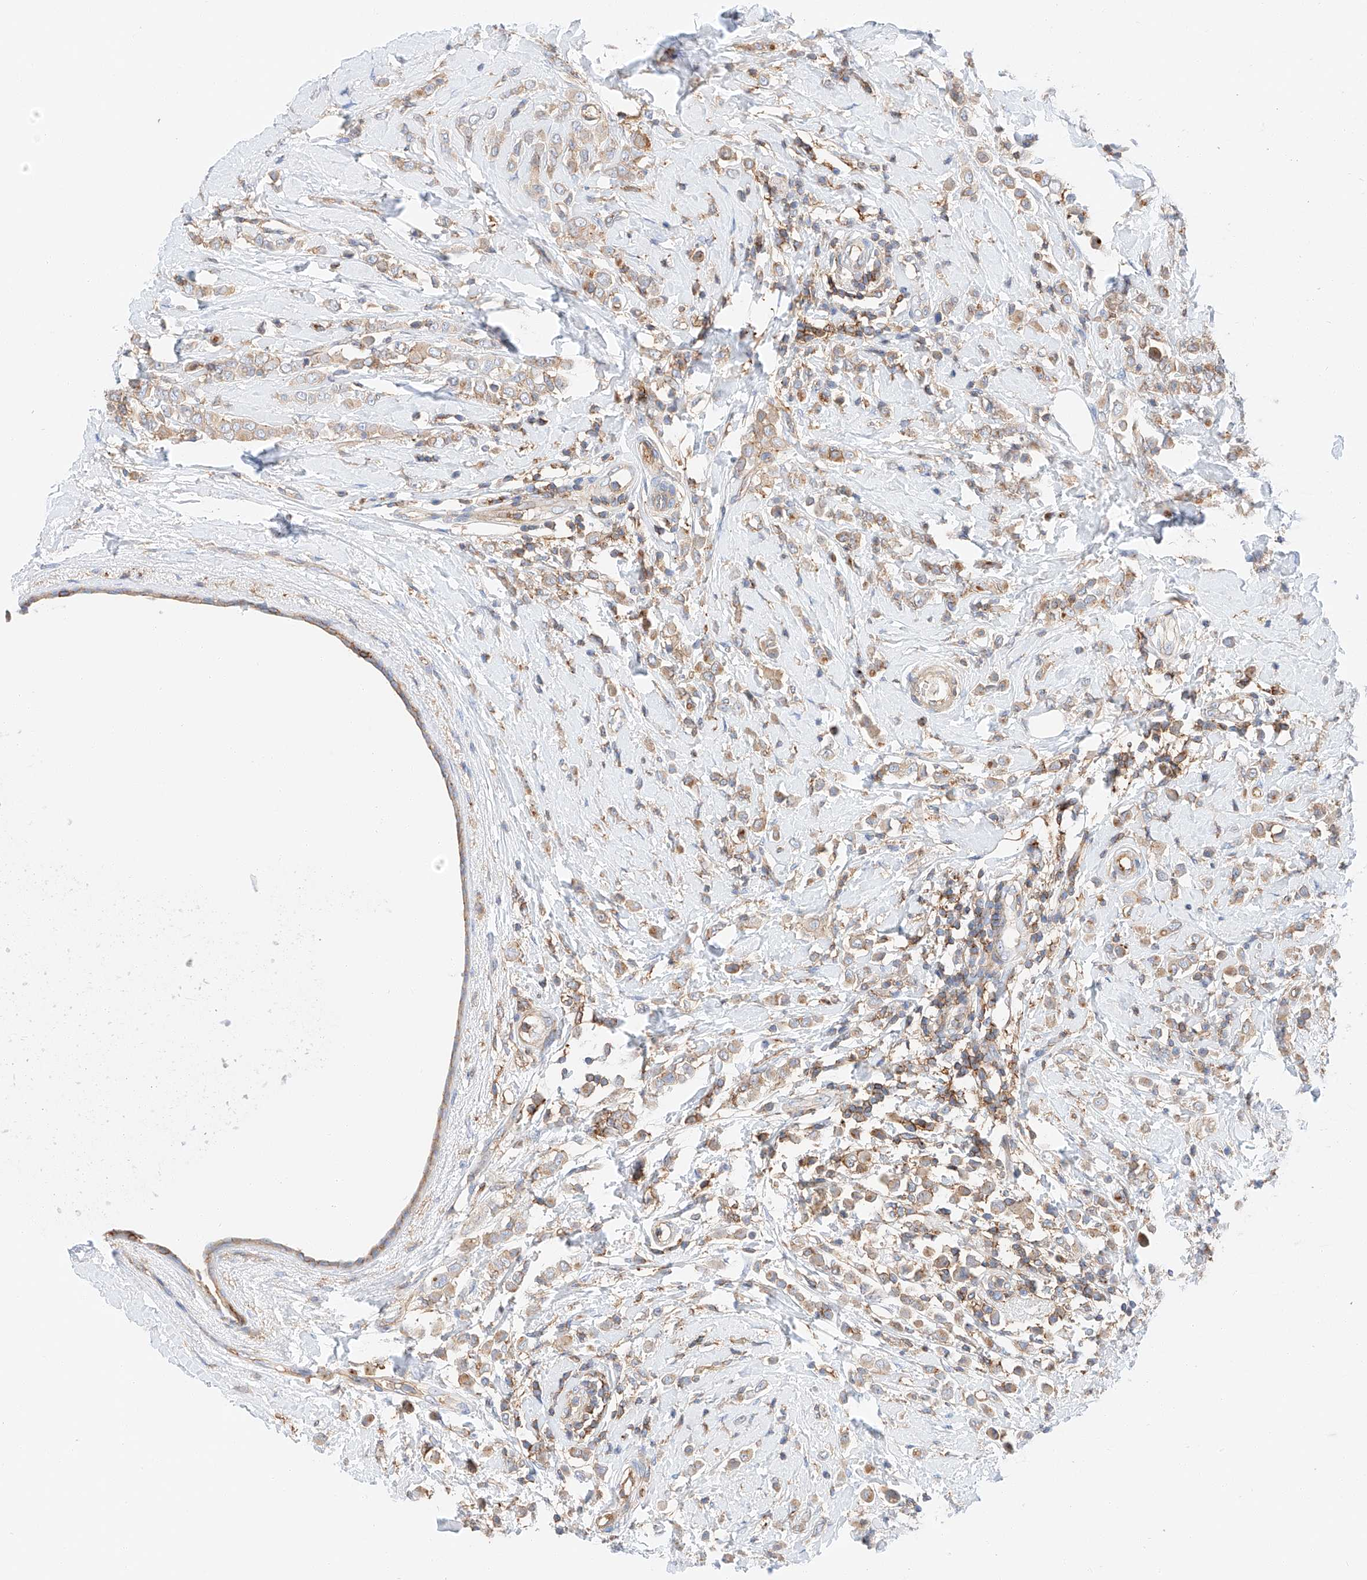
{"staining": {"intensity": "weak", "quantity": ">75%", "location": "cytoplasmic/membranous"}, "tissue": "breast cancer", "cell_type": "Tumor cells", "image_type": "cancer", "snomed": [{"axis": "morphology", "description": "Lobular carcinoma"}, {"axis": "topography", "description": "Breast"}], "caption": "A brown stain labels weak cytoplasmic/membranous expression of a protein in human breast lobular carcinoma tumor cells.", "gene": "HAUS4", "patient": {"sex": "female", "age": 47}}